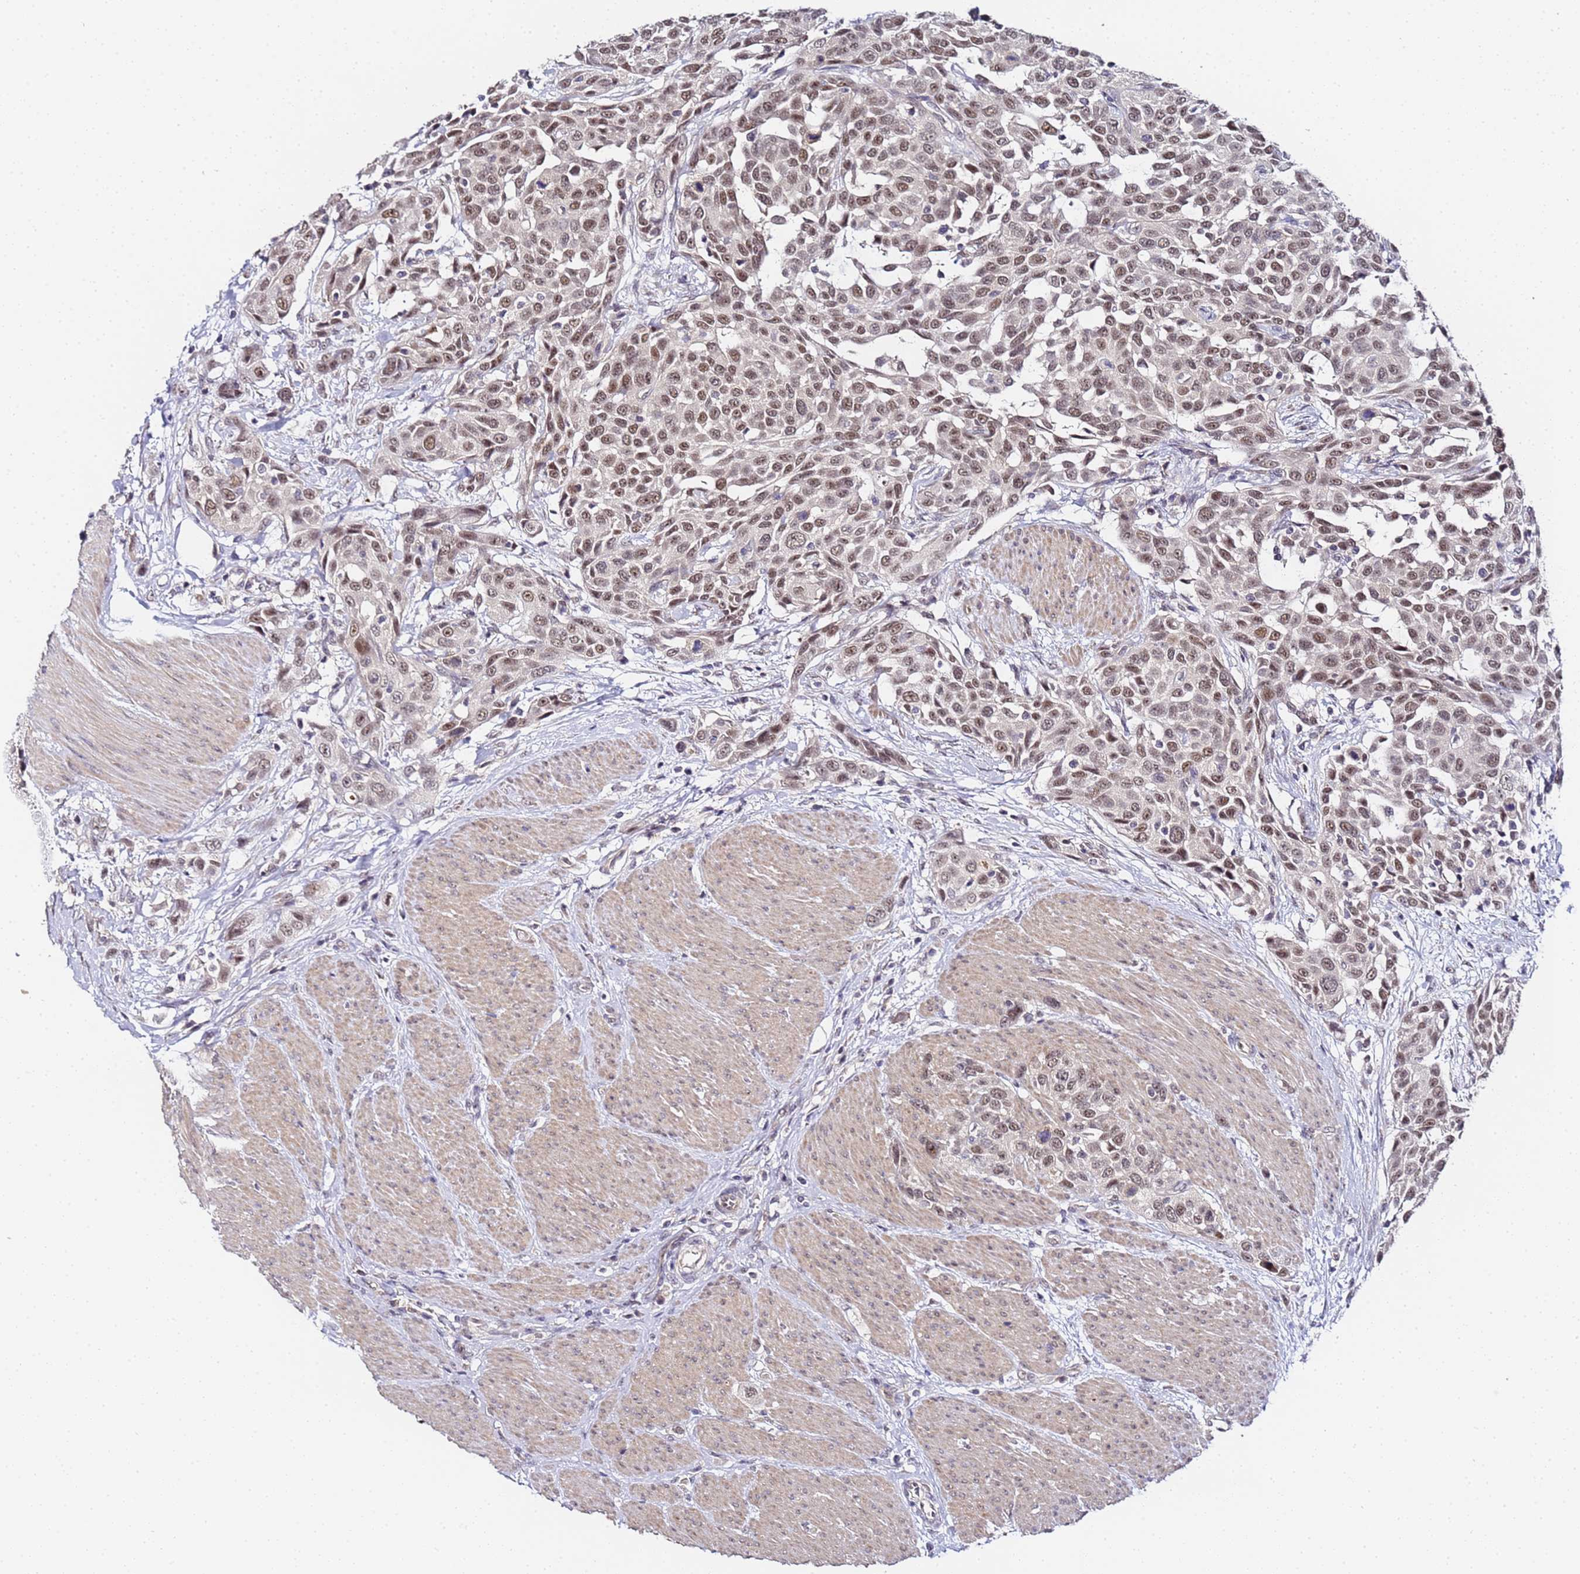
{"staining": {"intensity": "moderate", "quantity": ">75%", "location": "nuclear"}, "tissue": "urothelial cancer", "cell_type": "Tumor cells", "image_type": "cancer", "snomed": [{"axis": "morphology", "description": "Urothelial carcinoma, High grade"}, {"axis": "topography", "description": "Urinary bladder"}], "caption": "Urothelial carcinoma (high-grade) stained with a brown dye demonstrates moderate nuclear positive staining in approximately >75% of tumor cells.", "gene": "LSM3", "patient": {"sex": "male", "age": 50}}